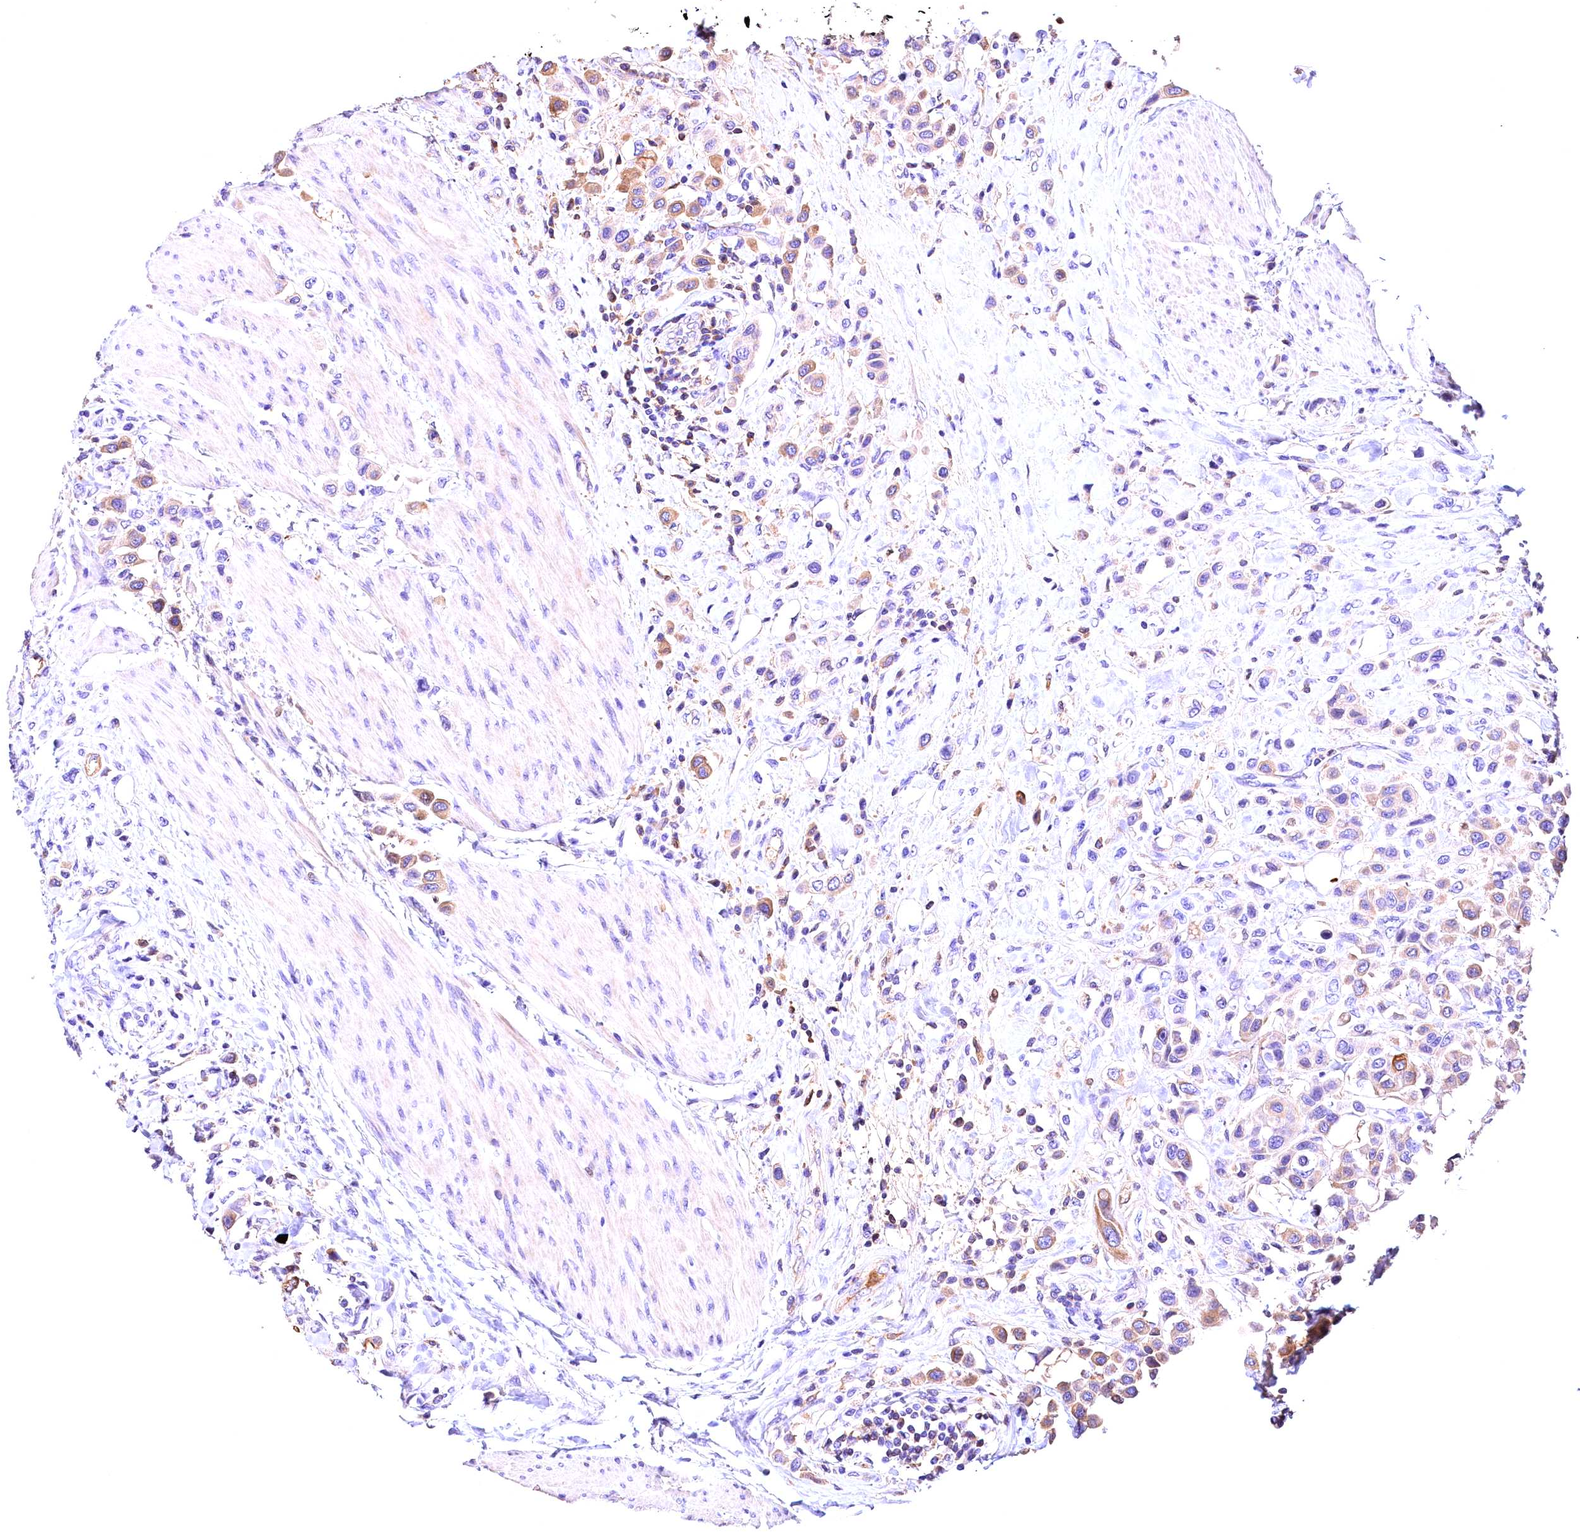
{"staining": {"intensity": "weak", "quantity": "<25%", "location": "cytoplasmic/membranous"}, "tissue": "urothelial cancer", "cell_type": "Tumor cells", "image_type": "cancer", "snomed": [{"axis": "morphology", "description": "Urothelial carcinoma, High grade"}, {"axis": "topography", "description": "Urinary bladder"}], "caption": "The IHC photomicrograph has no significant staining in tumor cells of high-grade urothelial carcinoma tissue.", "gene": "ARMC6", "patient": {"sex": "male", "age": 50}}